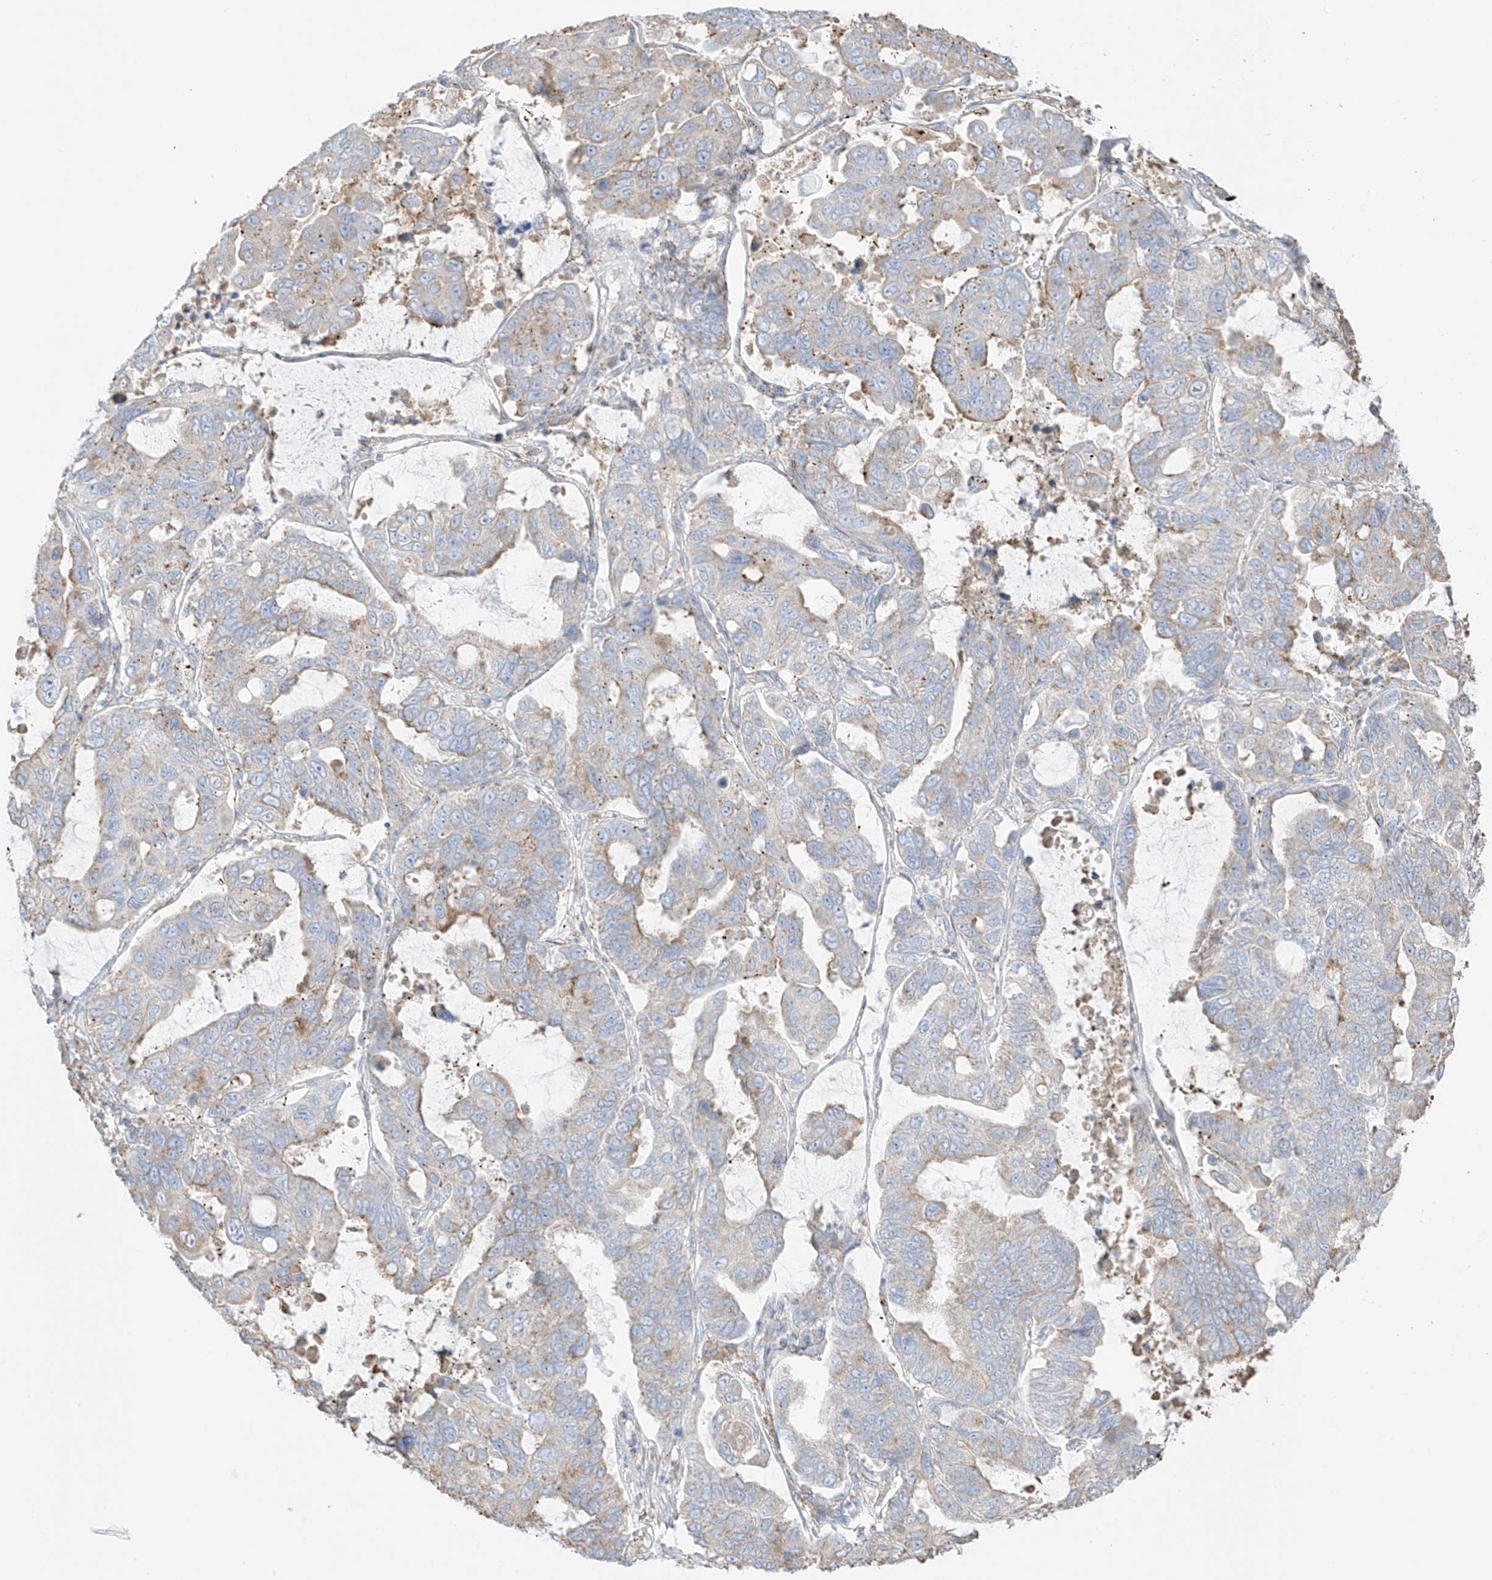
{"staining": {"intensity": "moderate", "quantity": "<25%", "location": "cytoplasmic/membranous"}, "tissue": "lung cancer", "cell_type": "Tumor cells", "image_type": "cancer", "snomed": [{"axis": "morphology", "description": "Adenocarcinoma, NOS"}, {"axis": "topography", "description": "Lung"}], "caption": "Immunohistochemical staining of human adenocarcinoma (lung) demonstrates low levels of moderate cytoplasmic/membranous positivity in approximately <25% of tumor cells.", "gene": "XKR3", "patient": {"sex": "male", "age": 64}}